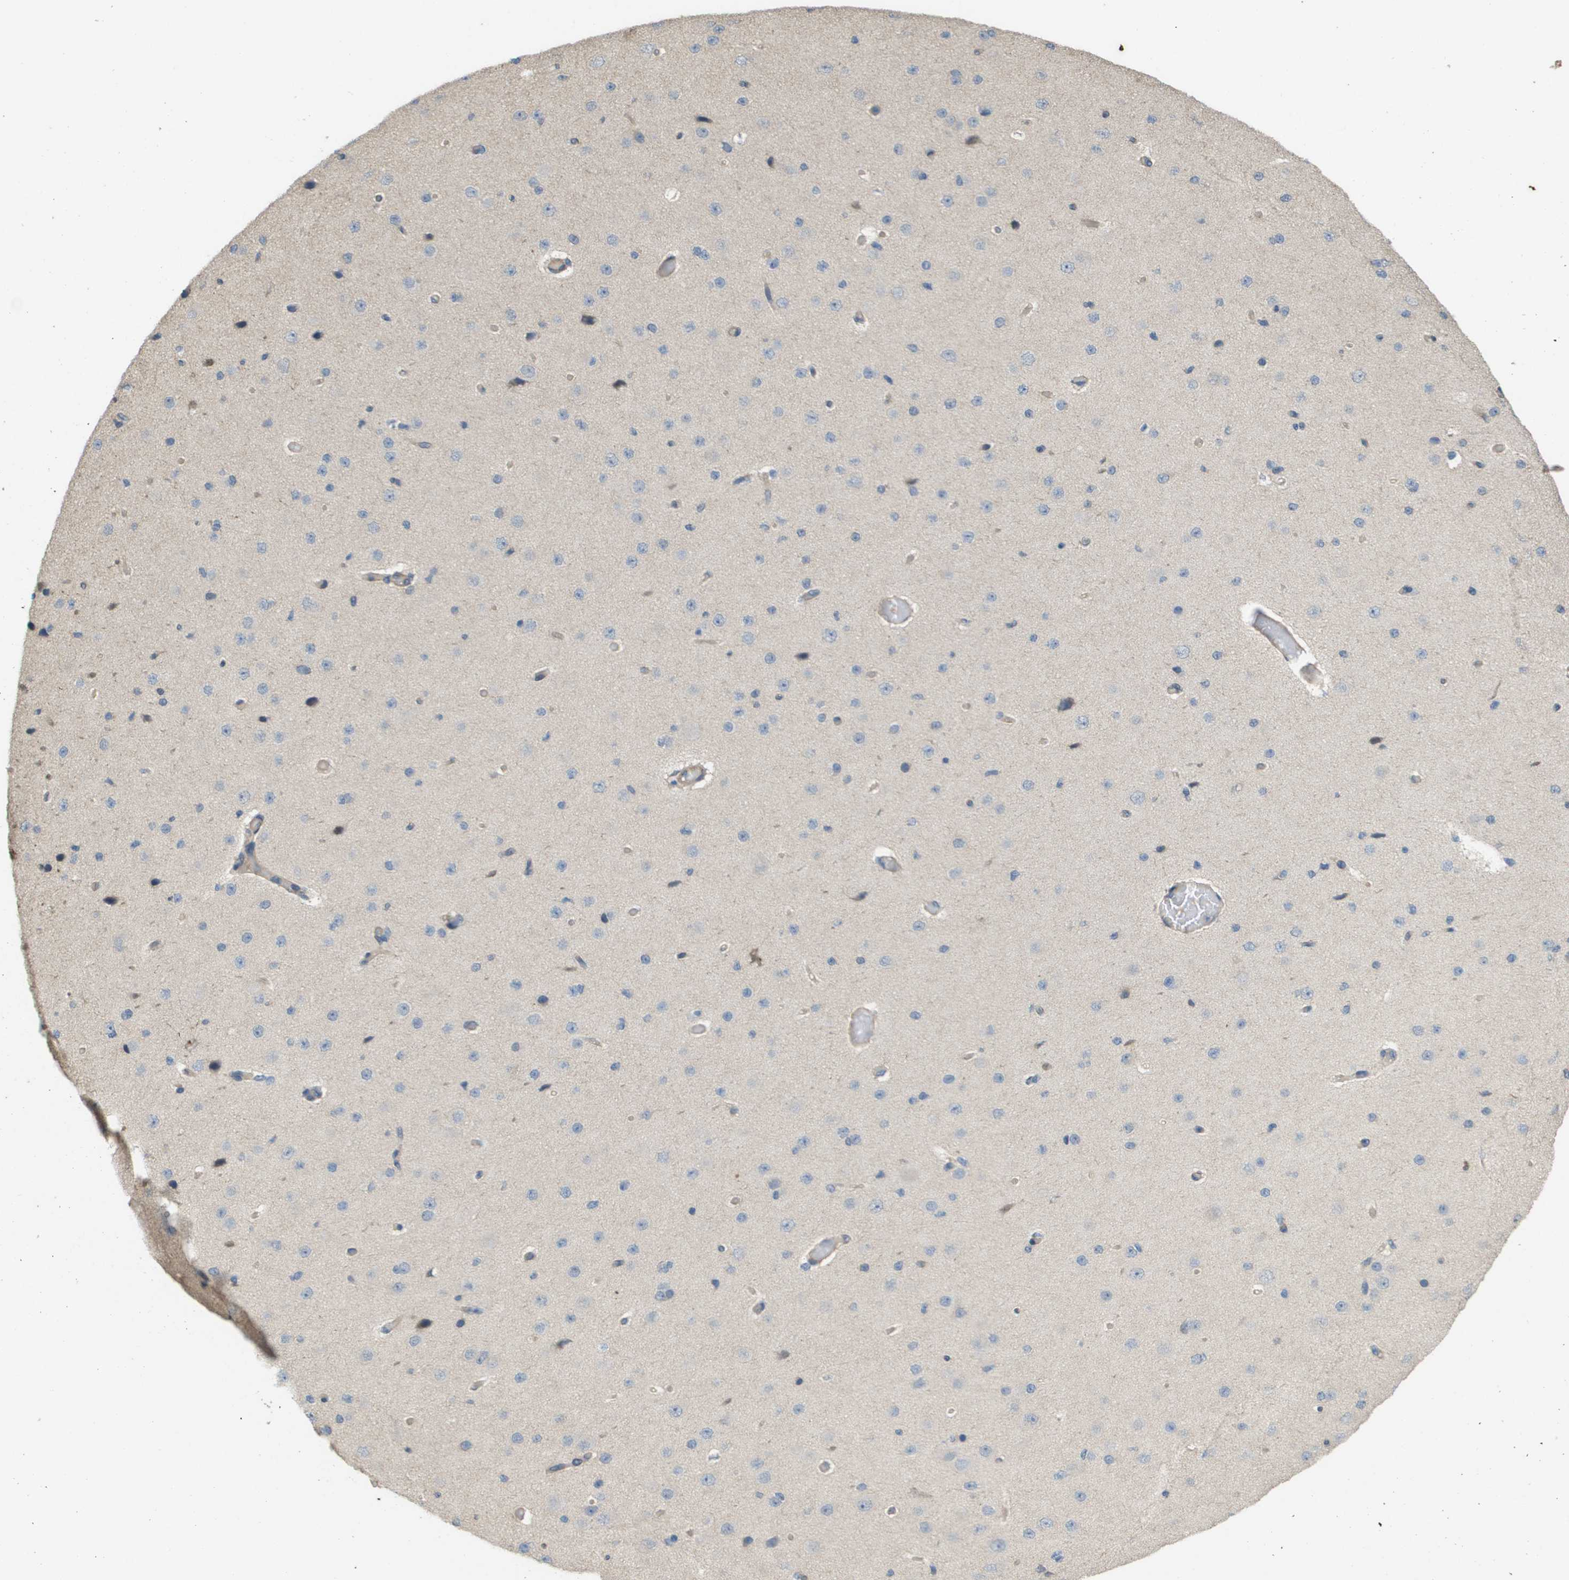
{"staining": {"intensity": "weak", "quantity": ">75%", "location": "cytoplasmic/membranous"}, "tissue": "cerebral cortex", "cell_type": "Endothelial cells", "image_type": "normal", "snomed": [{"axis": "morphology", "description": "Normal tissue, NOS"}, {"axis": "morphology", "description": "Developmental malformation"}, {"axis": "topography", "description": "Cerebral cortex"}], "caption": "Protein analysis of unremarkable cerebral cortex demonstrates weak cytoplasmic/membranous positivity in approximately >75% of endothelial cells.", "gene": "KRT23", "patient": {"sex": "female", "age": 30}}